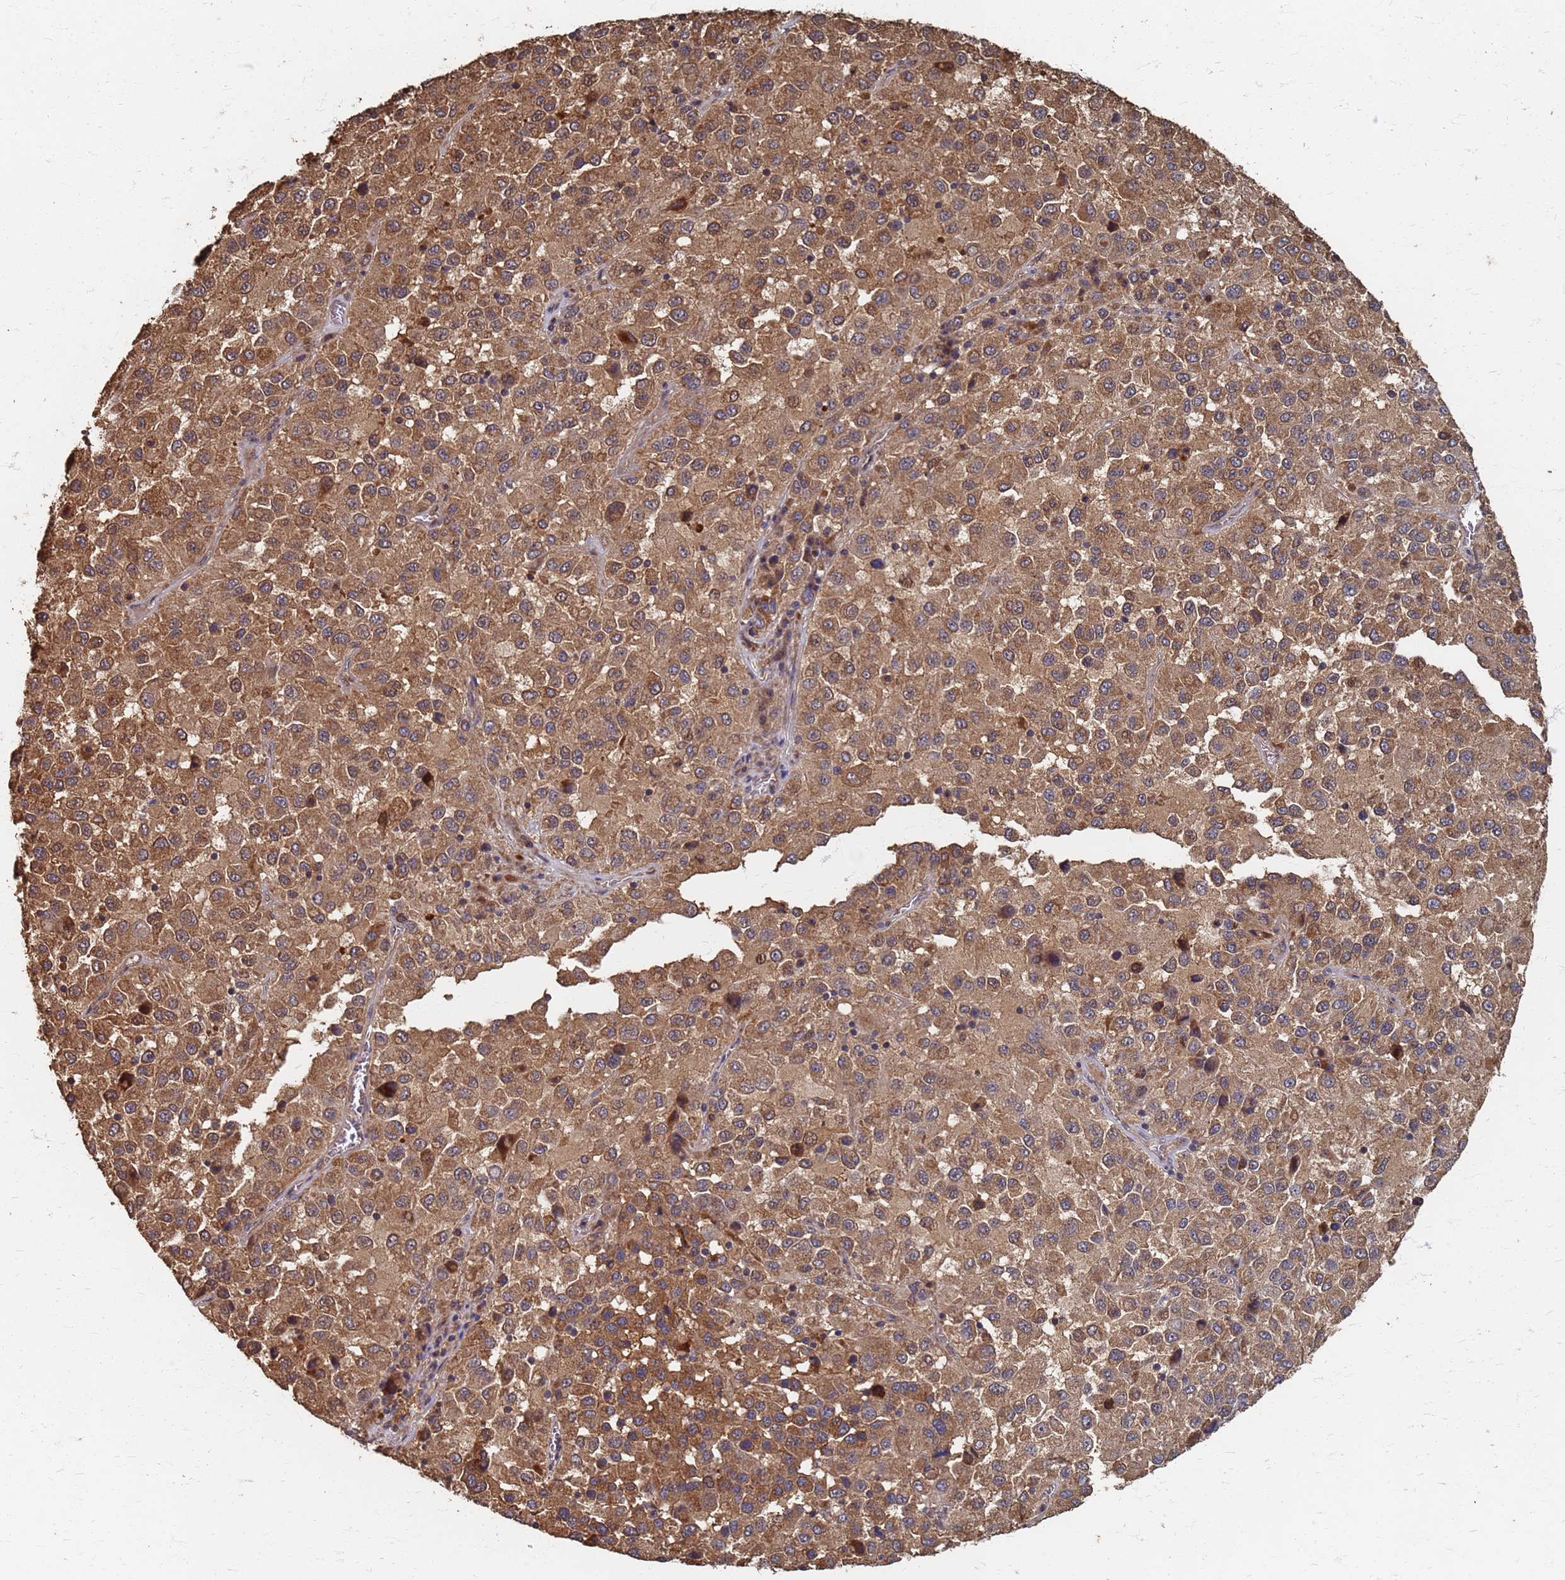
{"staining": {"intensity": "moderate", "quantity": ">75%", "location": "cytoplasmic/membranous"}, "tissue": "melanoma", "cell_type": "Tumor cells", "image_type": "cancer", "snomed": [{"axis": "morphology", "description": "Malignant melanoma, Metastatic site"}, {"axis": "topography", "description": "Lung"}], "caption": "The micrograph shows immunohistochemical staining of melanoma. There is moderate cytoplasmic/membranous expression is identified in about >75% of tumor cells.", "gene": "DPH5", "patient": {"sex": "male", "age": 64}}